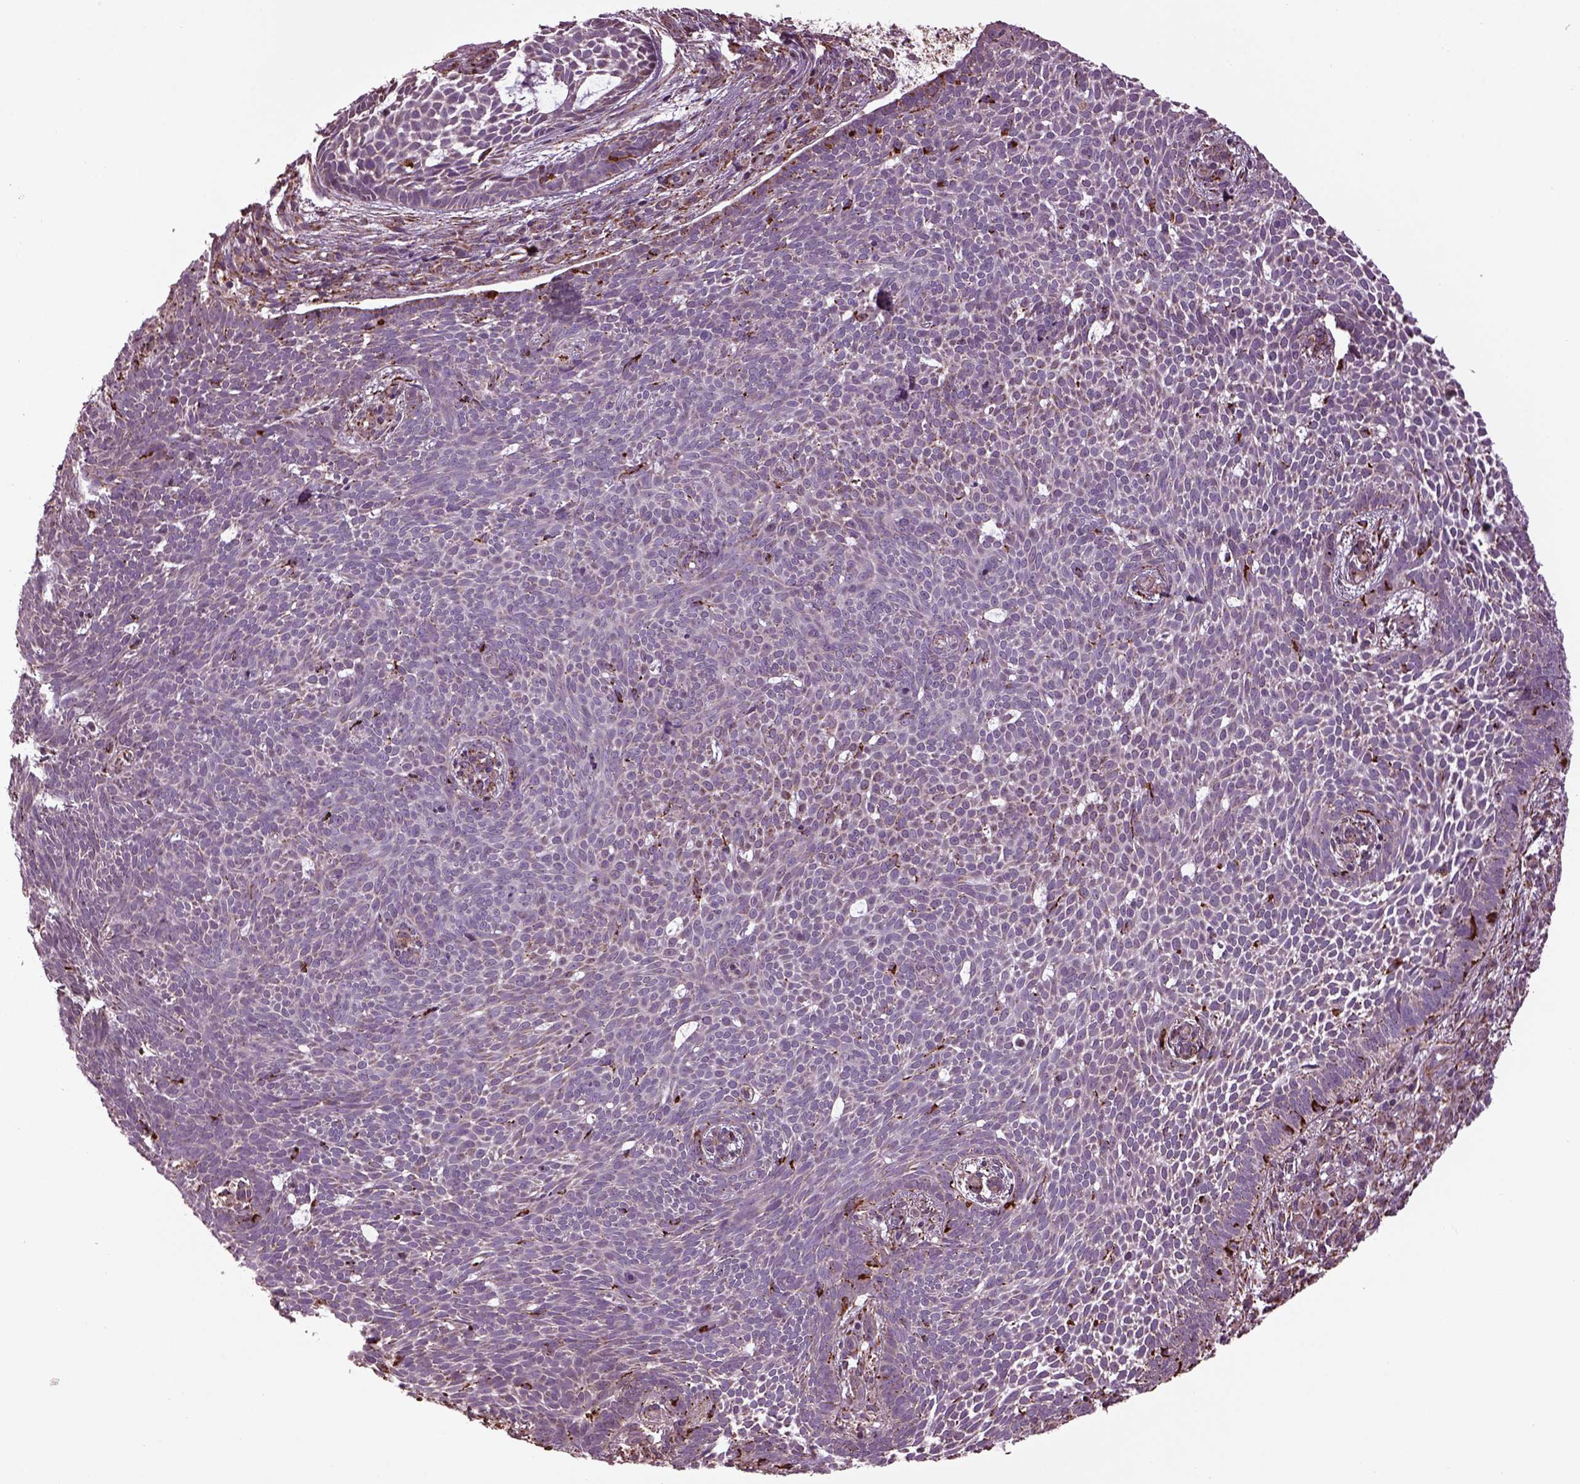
{"staining": {"intensity": "negative", "quantity": "none", "location": "none"}, "tissue": "skin cancer", "cell_type": "Tumor cells", "image_type": "cancer", "snomed": [{"axis": "morphology", "description": "Basal cell carcinoma"}, {"axis": "topography", "description": "Skin"}], "caption": "Tumor cells are negative for brown protein staining in basal cell carcinoma (skin). The staining was performed using DAB to visualize the protein expression in brown, while the nuclei were stained in blue with hematoxylin (Magnification: 20x).", "gene": "TMEM254", "patient": {"sex": "male", "age": 59}}